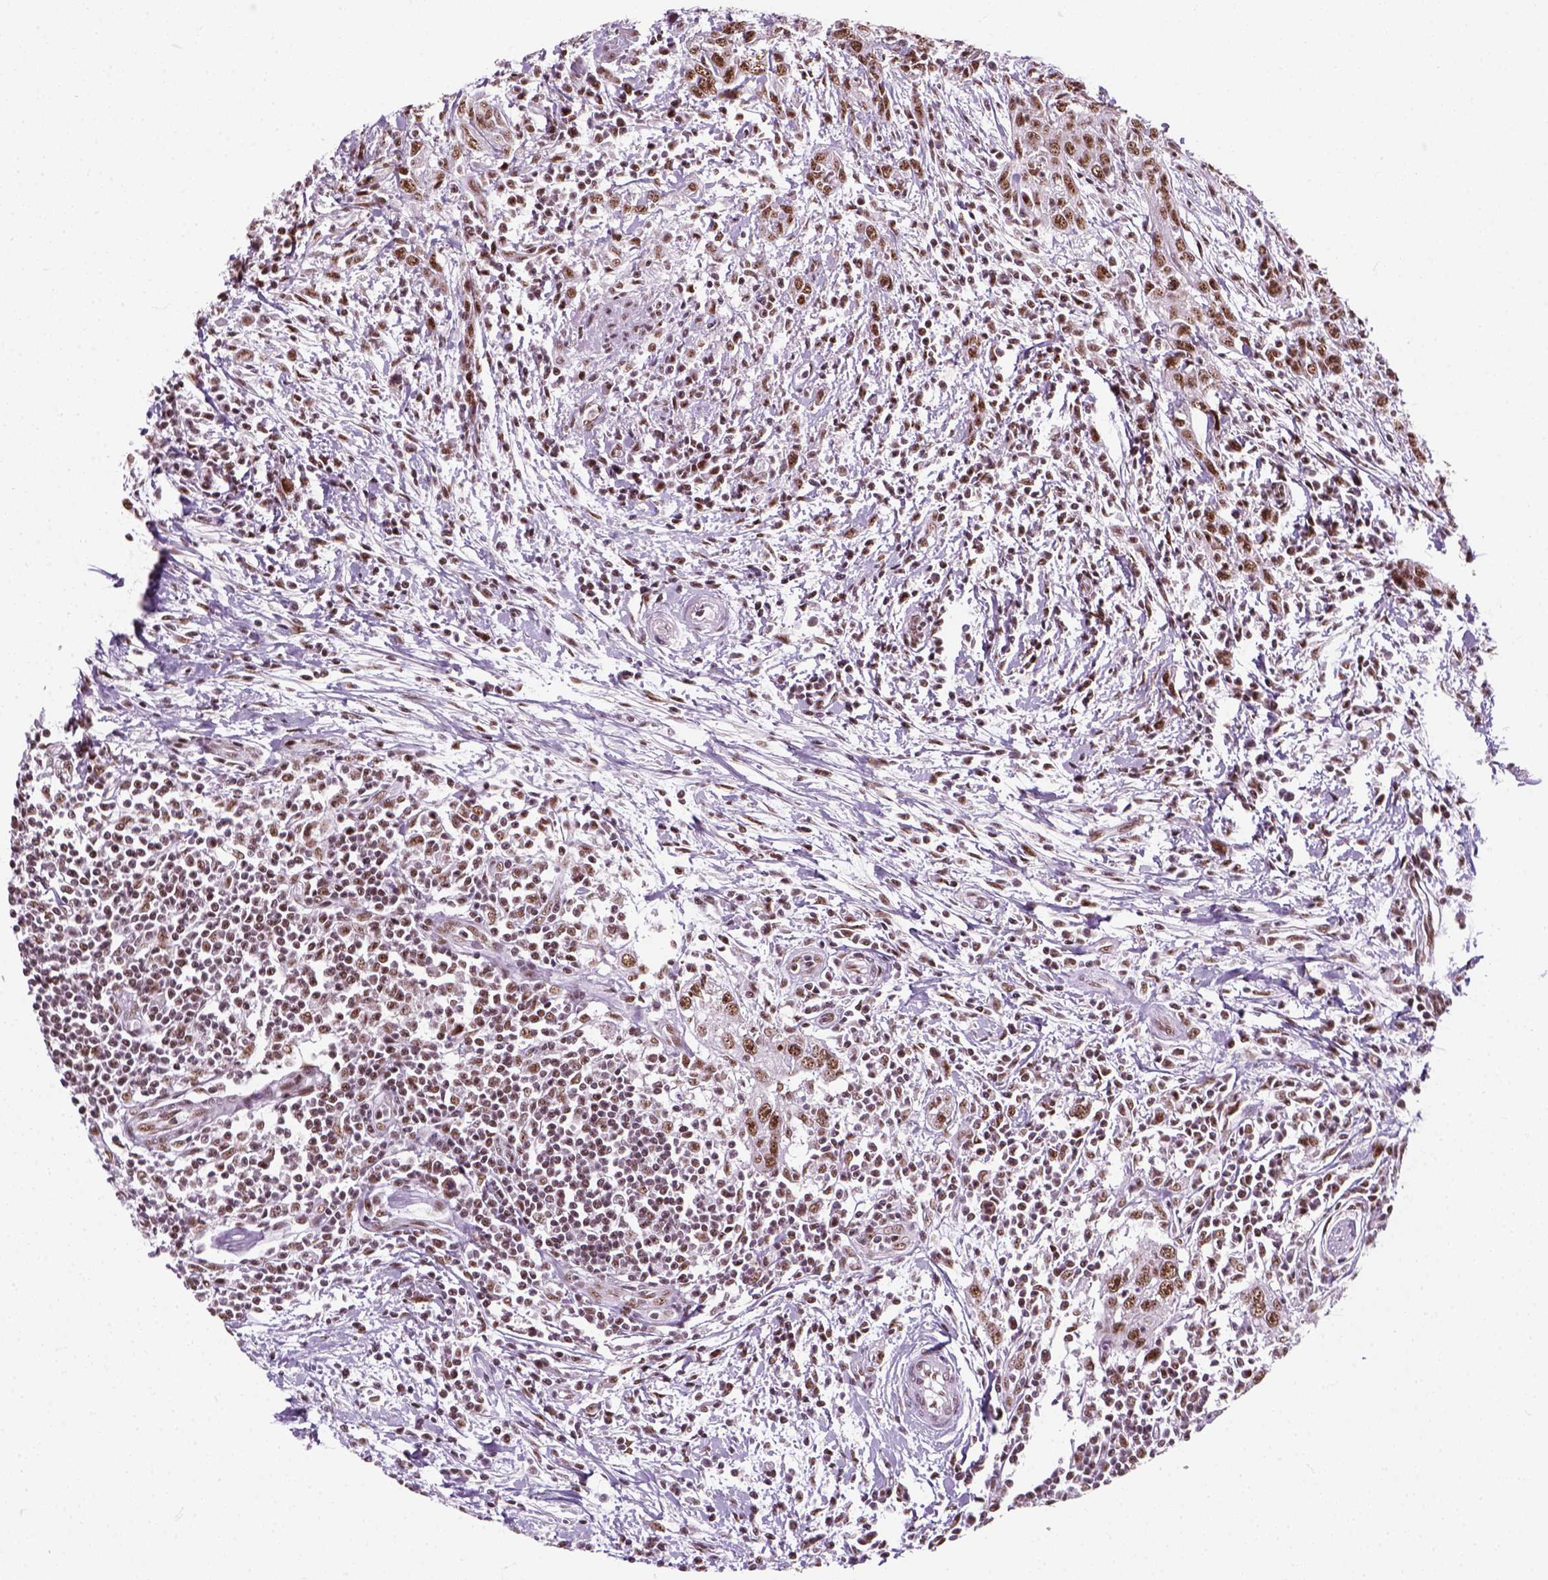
{"staining": {"intensity": "moderate", "quantity": ">75%", "location": "nuclear"}, "tissue": "urothelial cancer", "cell_type": "Tumor cells", "image_type": "cancer", "snomed": [{"axis": "morphology", "description": "Urothelial carcinoma, High grade"}, {"axis": "topography", "description": "Urinary bladder"}], "caption": "The micrograph shows a brown stain indicating the presence of a protein in the nuclear of tumor cells in urothelial cancer. (brown staining indicates protein expression, while blue staining denotes nuclei).", "gene": "GTF2F1", "patient": {"sex": "male", "age": 83}}